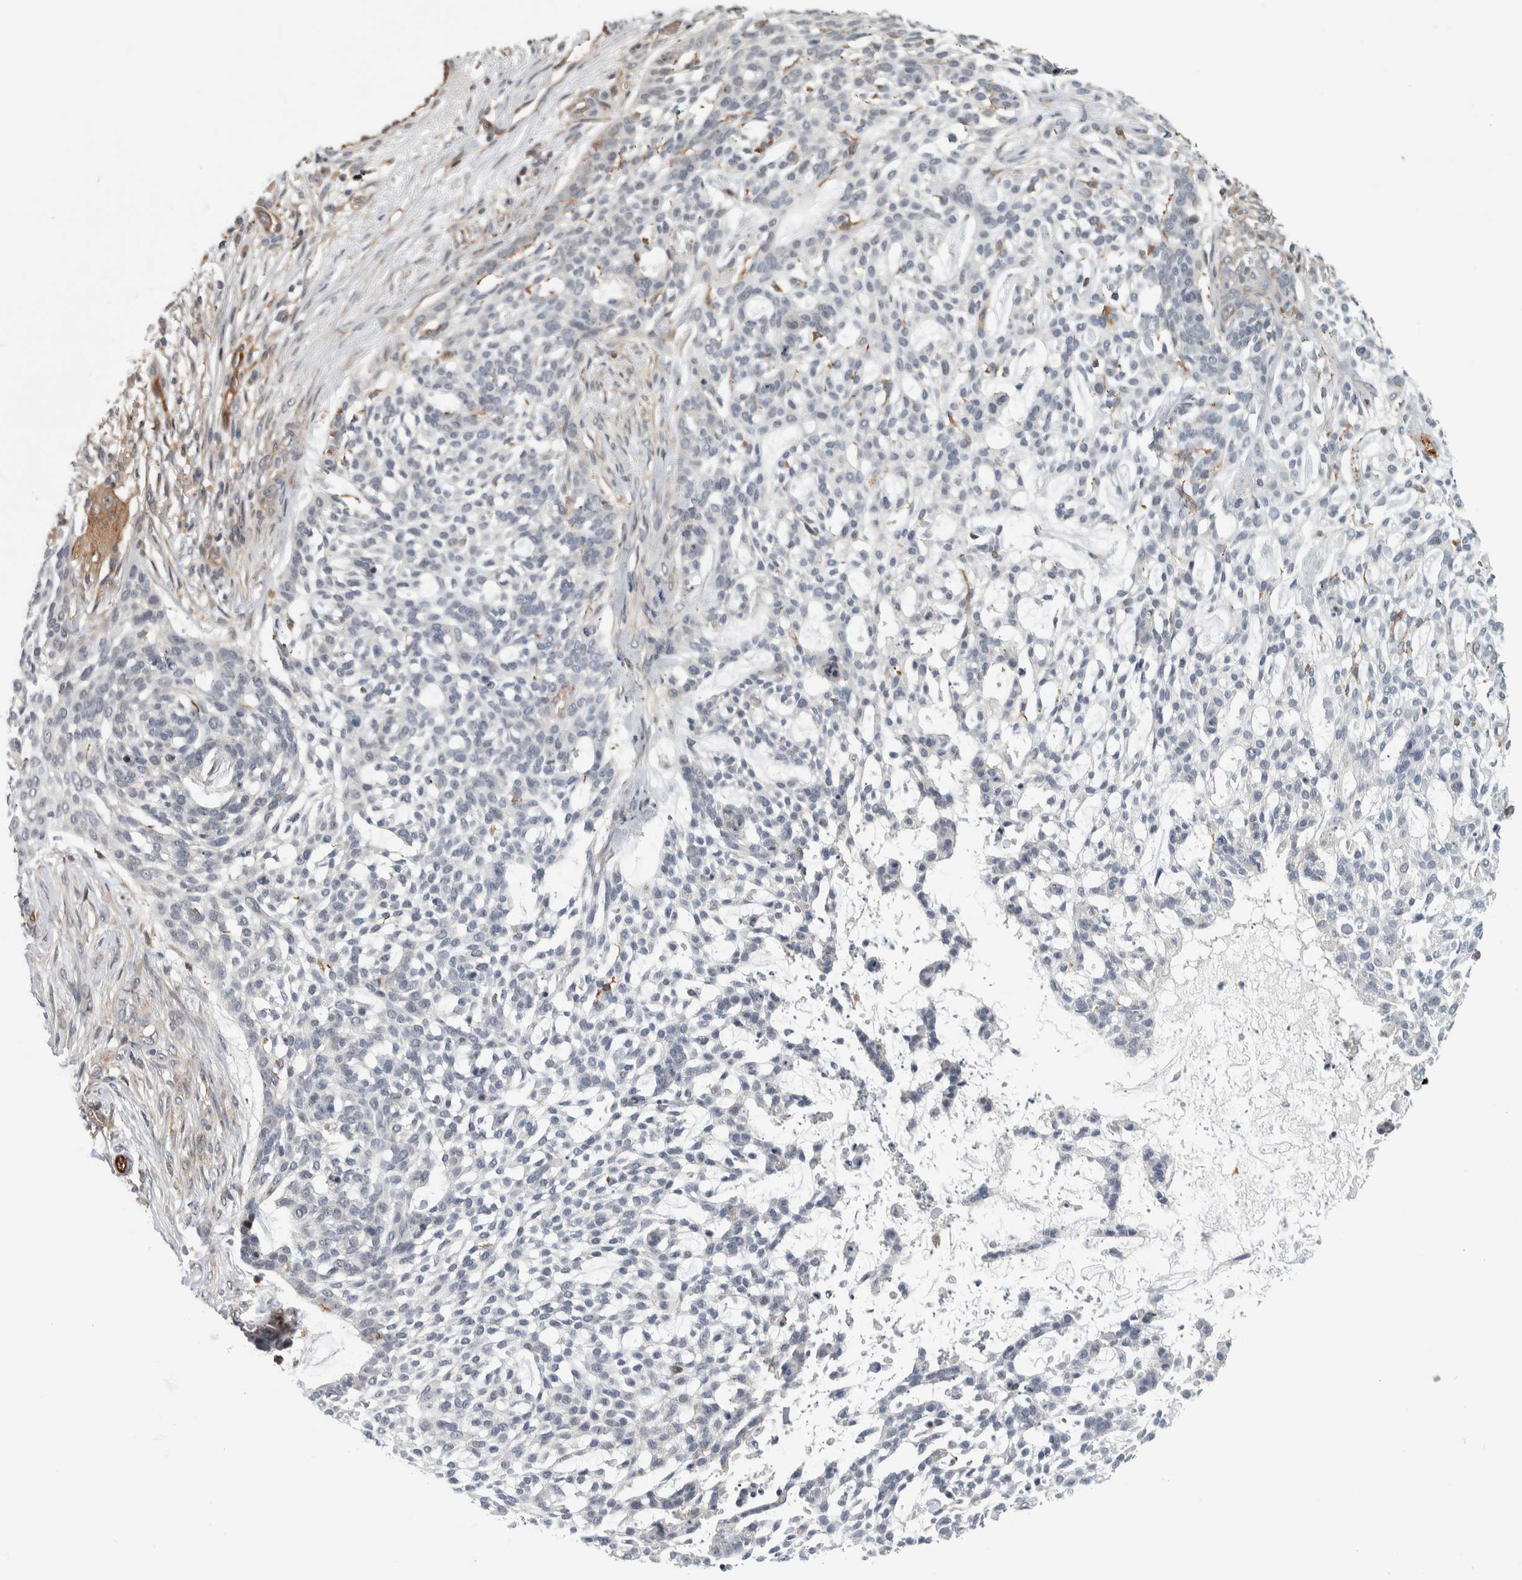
{"staining": {"intensity": "negative", "quantity": "none", "location": "none"}, "tissue": "skin cancer", "cell_type": "Tumor cells", "image_type": "cancer", "snomed": [{"axis": "morphology", "description": "Basal cell carcinoma"}, {"axis": "topography", "description": "Skin"}], "caption": "DAB (3,3'-diaminobenzidine) immunohistochemical staining of human skin basal cell carcinoma exhibits no significant staining in tumor cells.", "gene": "MSL1", "patient": {"sex": "female", "age": 64}}